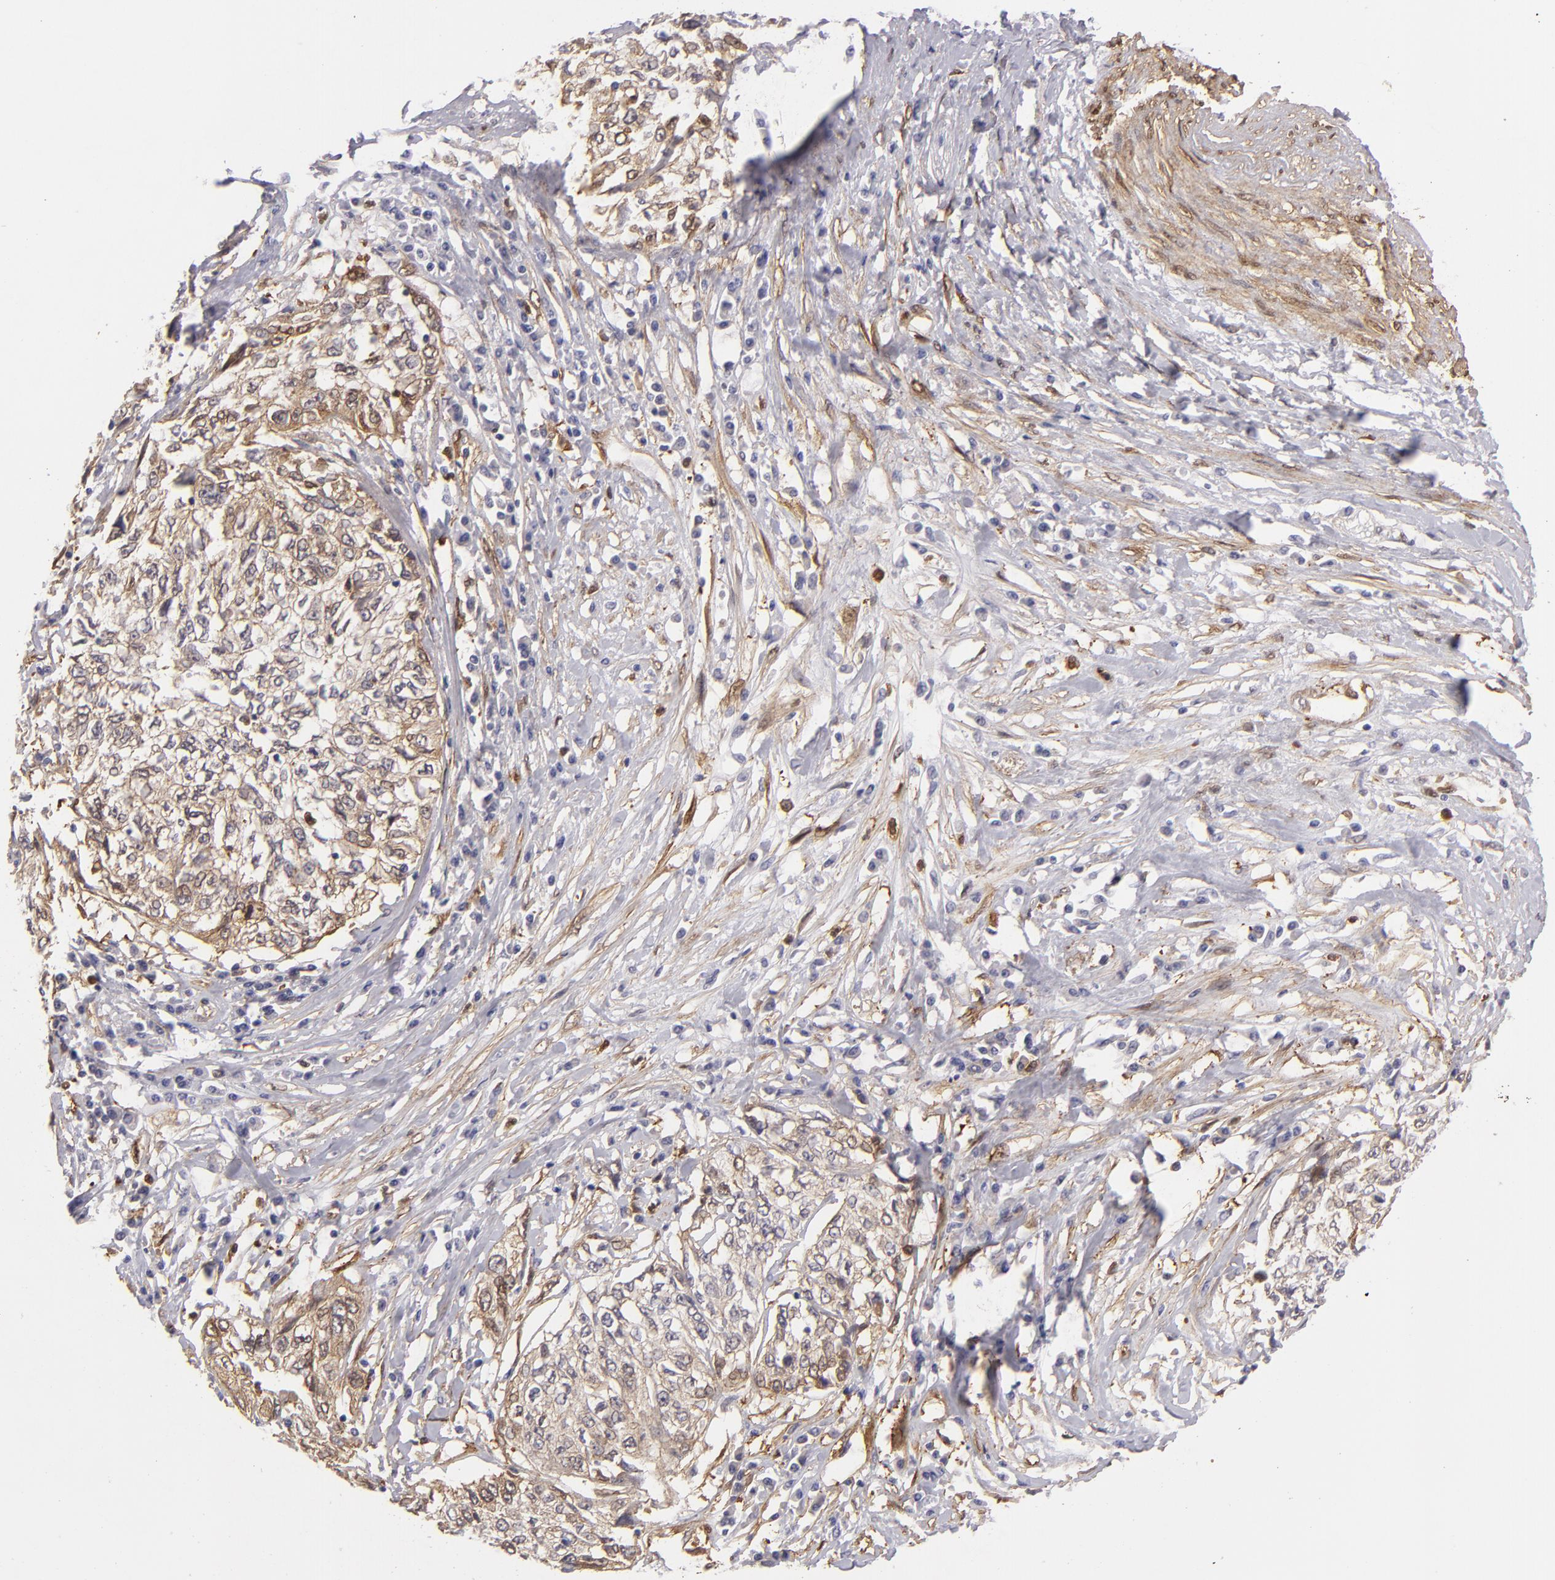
{"staining": {"intensity": "weak", "quantity": "25%-75%", "location": "cytoplasmic/membranous"}, "tissue": "cervical cancer", "cell_type": "Tumor cells", "image_type": "cancer", "snomed": [{"axis": "morphology", "description": "Squamous cell carcinoma, NOS"}, {"axis": "topography", "description": "Cervix"}], "caption": "A photomicrograph of human cervical squamous cell carcinoma stained for a protein exhibits weak cytoplasmic/membranous brown staining in tumor cells.", "gene": "VCL", "patient": {"sex": "female", "age": 57}}